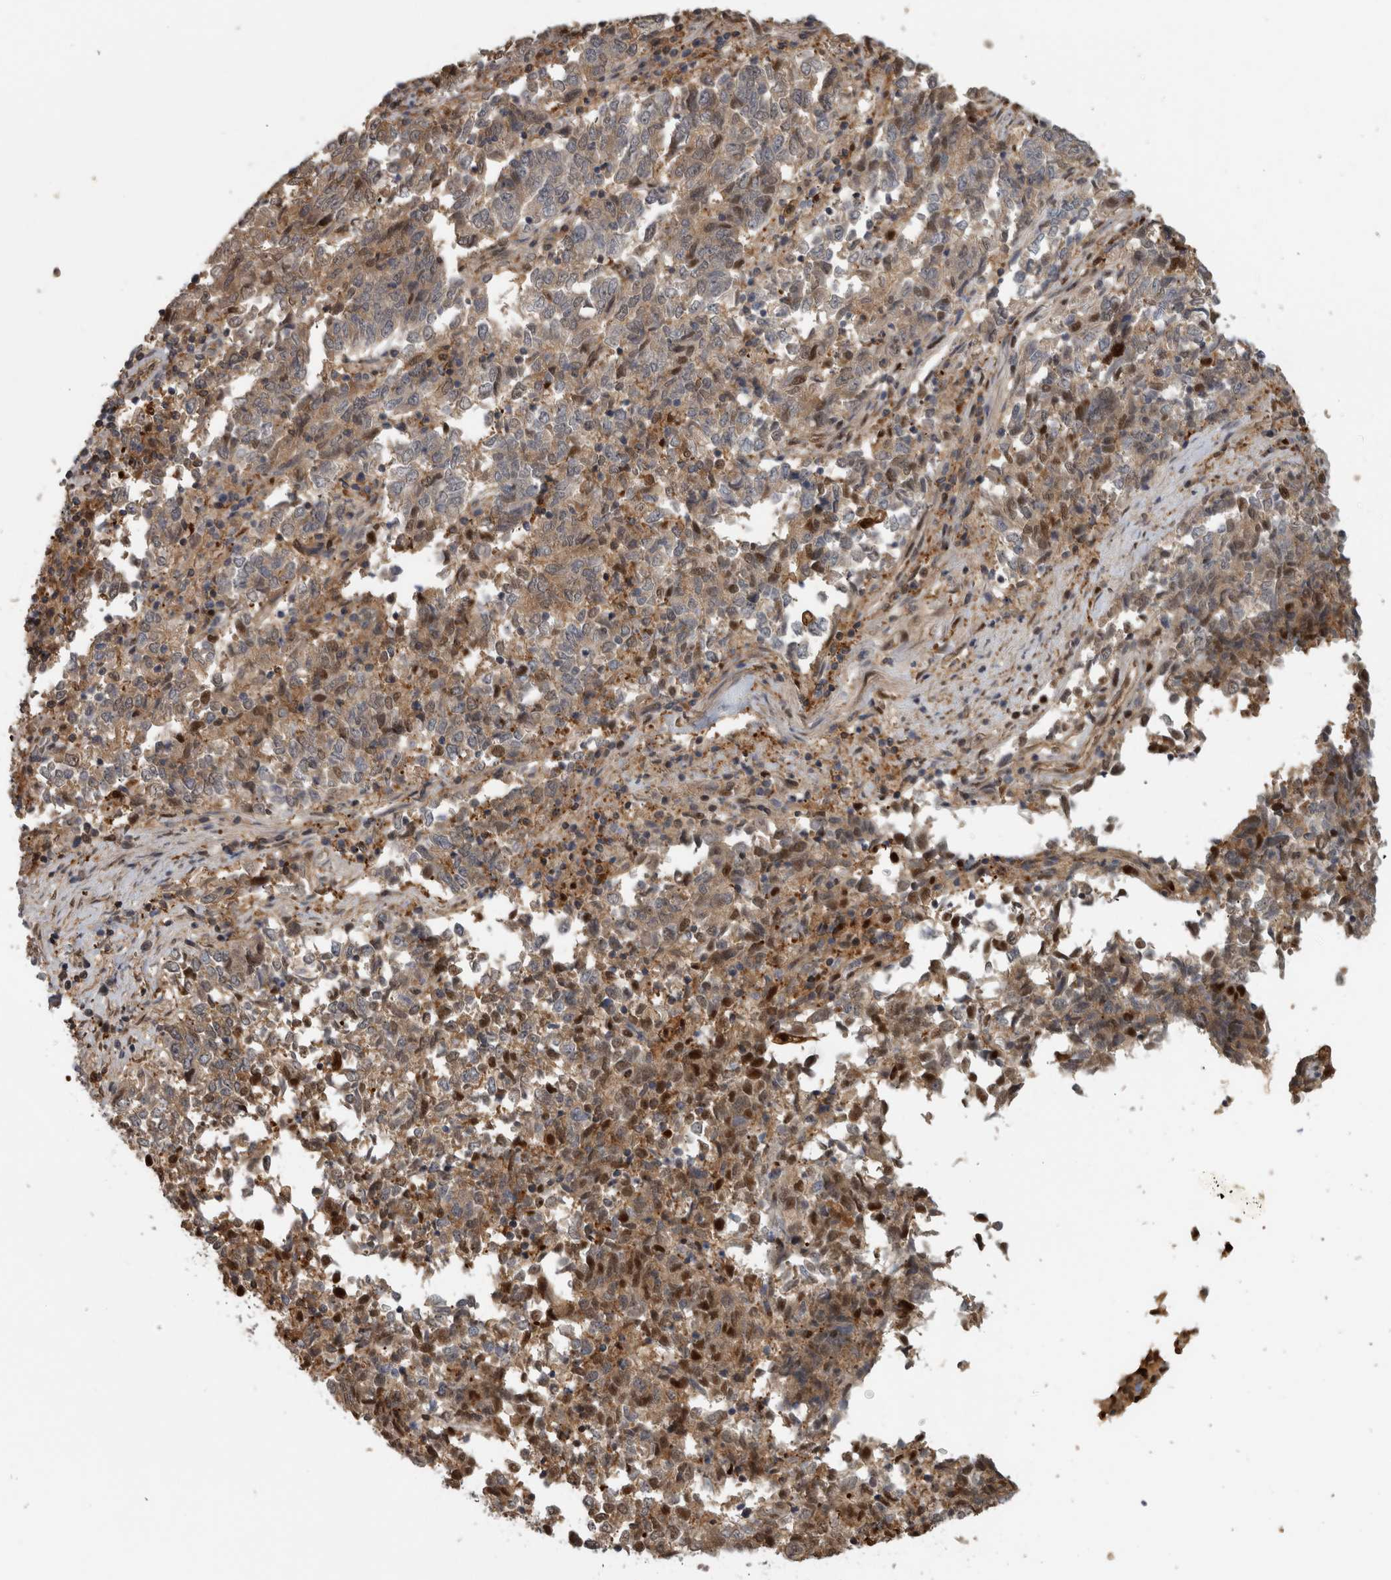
{"staining": {"intensity": "moderate", "quantity": "25%-75%", "location": "cytoplasmic/membranous,nuclear"}, "tissue": "endometrial cancer", "cell_type": "Tumor cells", "image_type": "cancer", "snomed": [{"axis": "morphology", "description": "Adenocarcinoma, NOS"}, {"axis": "topography", "description": "Endometrium"}], "caption": "IHC photomicrograph of neoplastic tissue: human endometrial adenocarcinoma stained using immunohistochemistry shows medium levels of moderate protein expression localized specifically in the cytoplasmic/membranous and nuclear of tumor cells, appearing as a cytoplasmic/membranous and nuclear brown color.", "gene": "USH1G", "patient": {"sex": "female", "age": 80}}